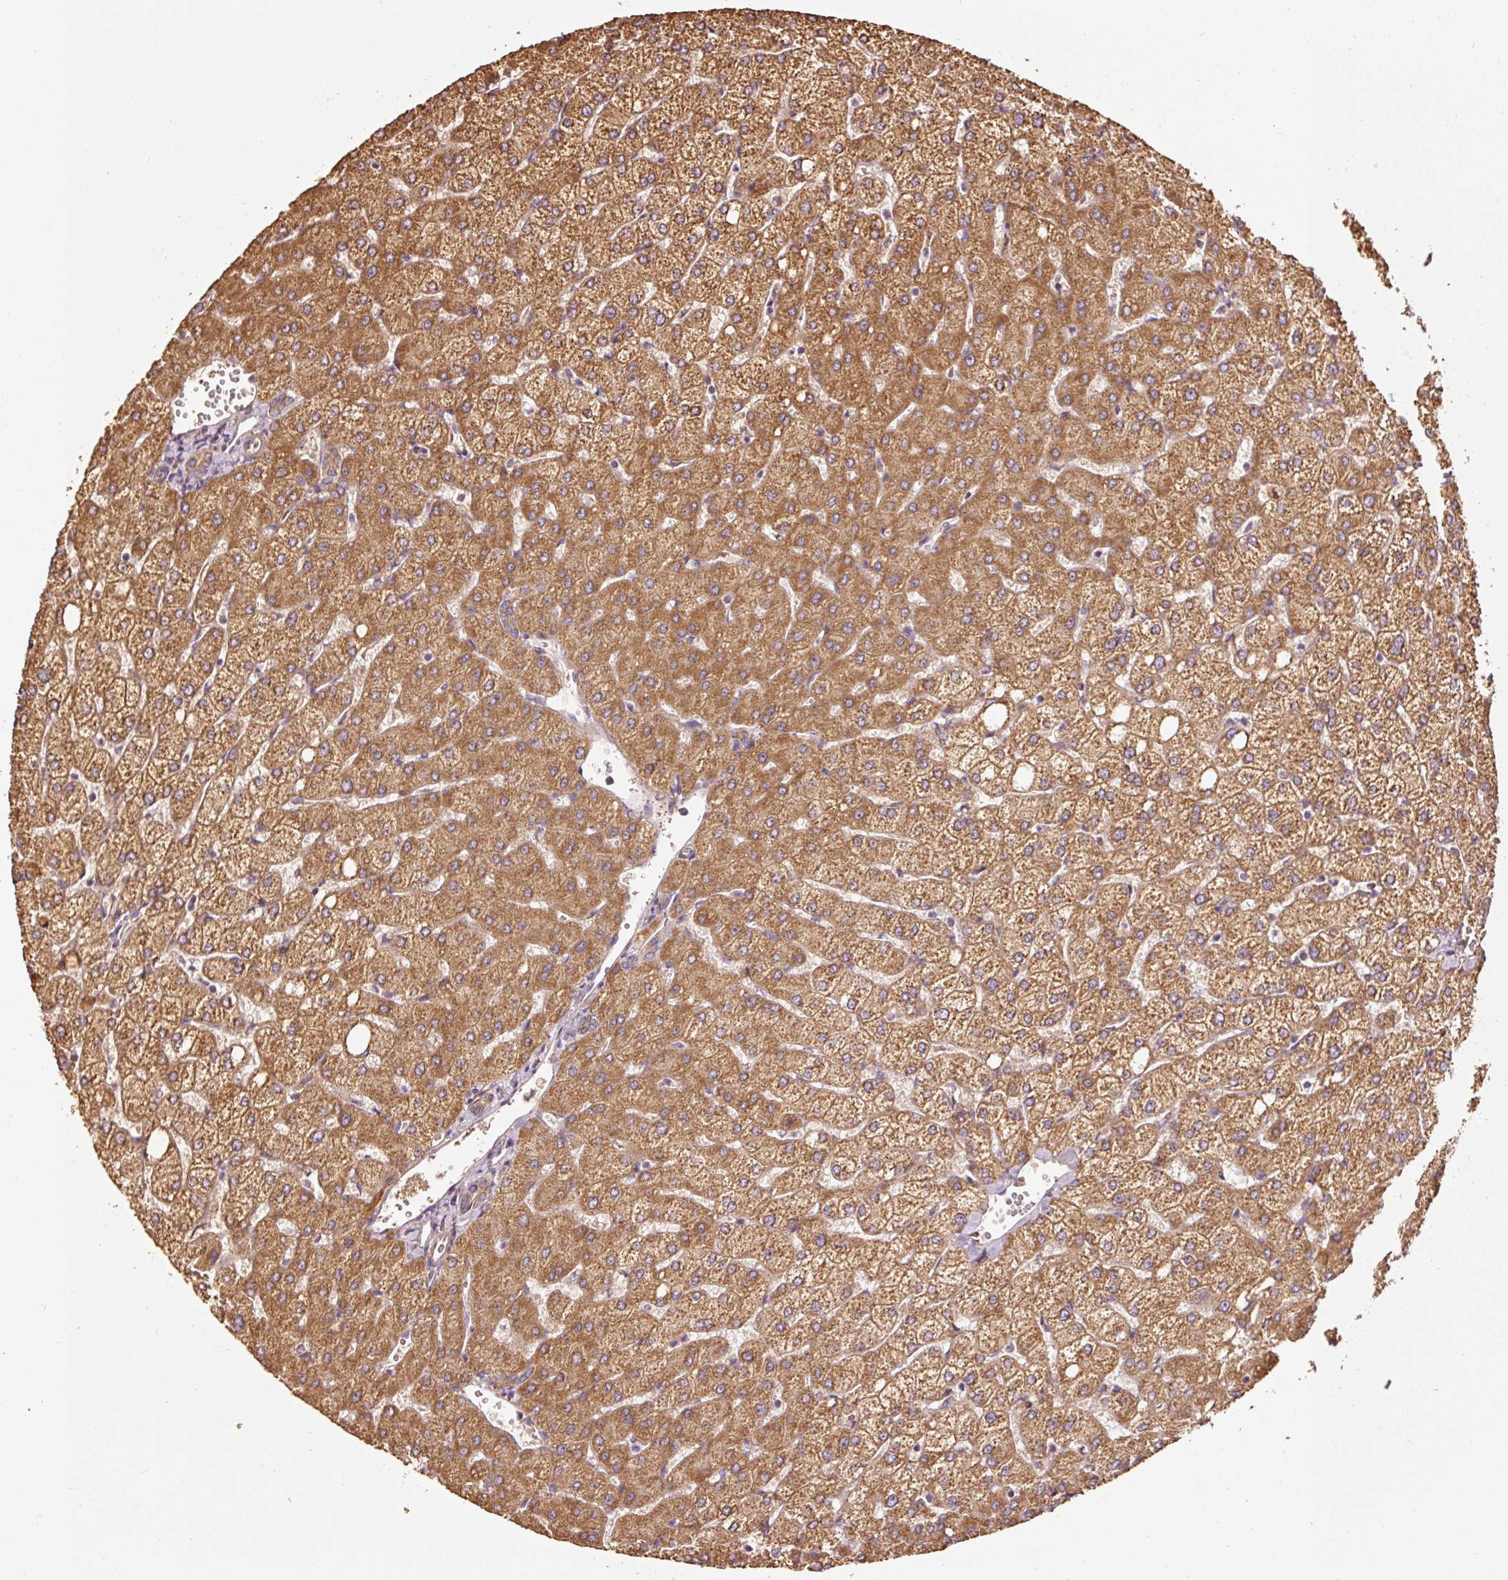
{"staining": {"intensity": "moderate", "quantity": ">75%", "location": "cytoplasmic/membranous"}, "tissue": "liver", "cell_type": "Cholangiocytes", "image_type": "normal", "snomed": [{"axis": "morphology", "description": "Normal tissue, NOS"}, {"axis": "topography", "description": "Liver"}], "caption": "An IHC photomicrograph of normal tissue is shown. Protein staining in brown shows moderate cytoplasmic/membranous positivity in liver within cholangiocytes. The staining was performed using DAB to visualize the protein expression in brown, while the nuclei were stained in blue with hematoxylin (Magnification: 20x).", "gene": "EFHC1", "patient": {"sex": "female", "age": 54}}